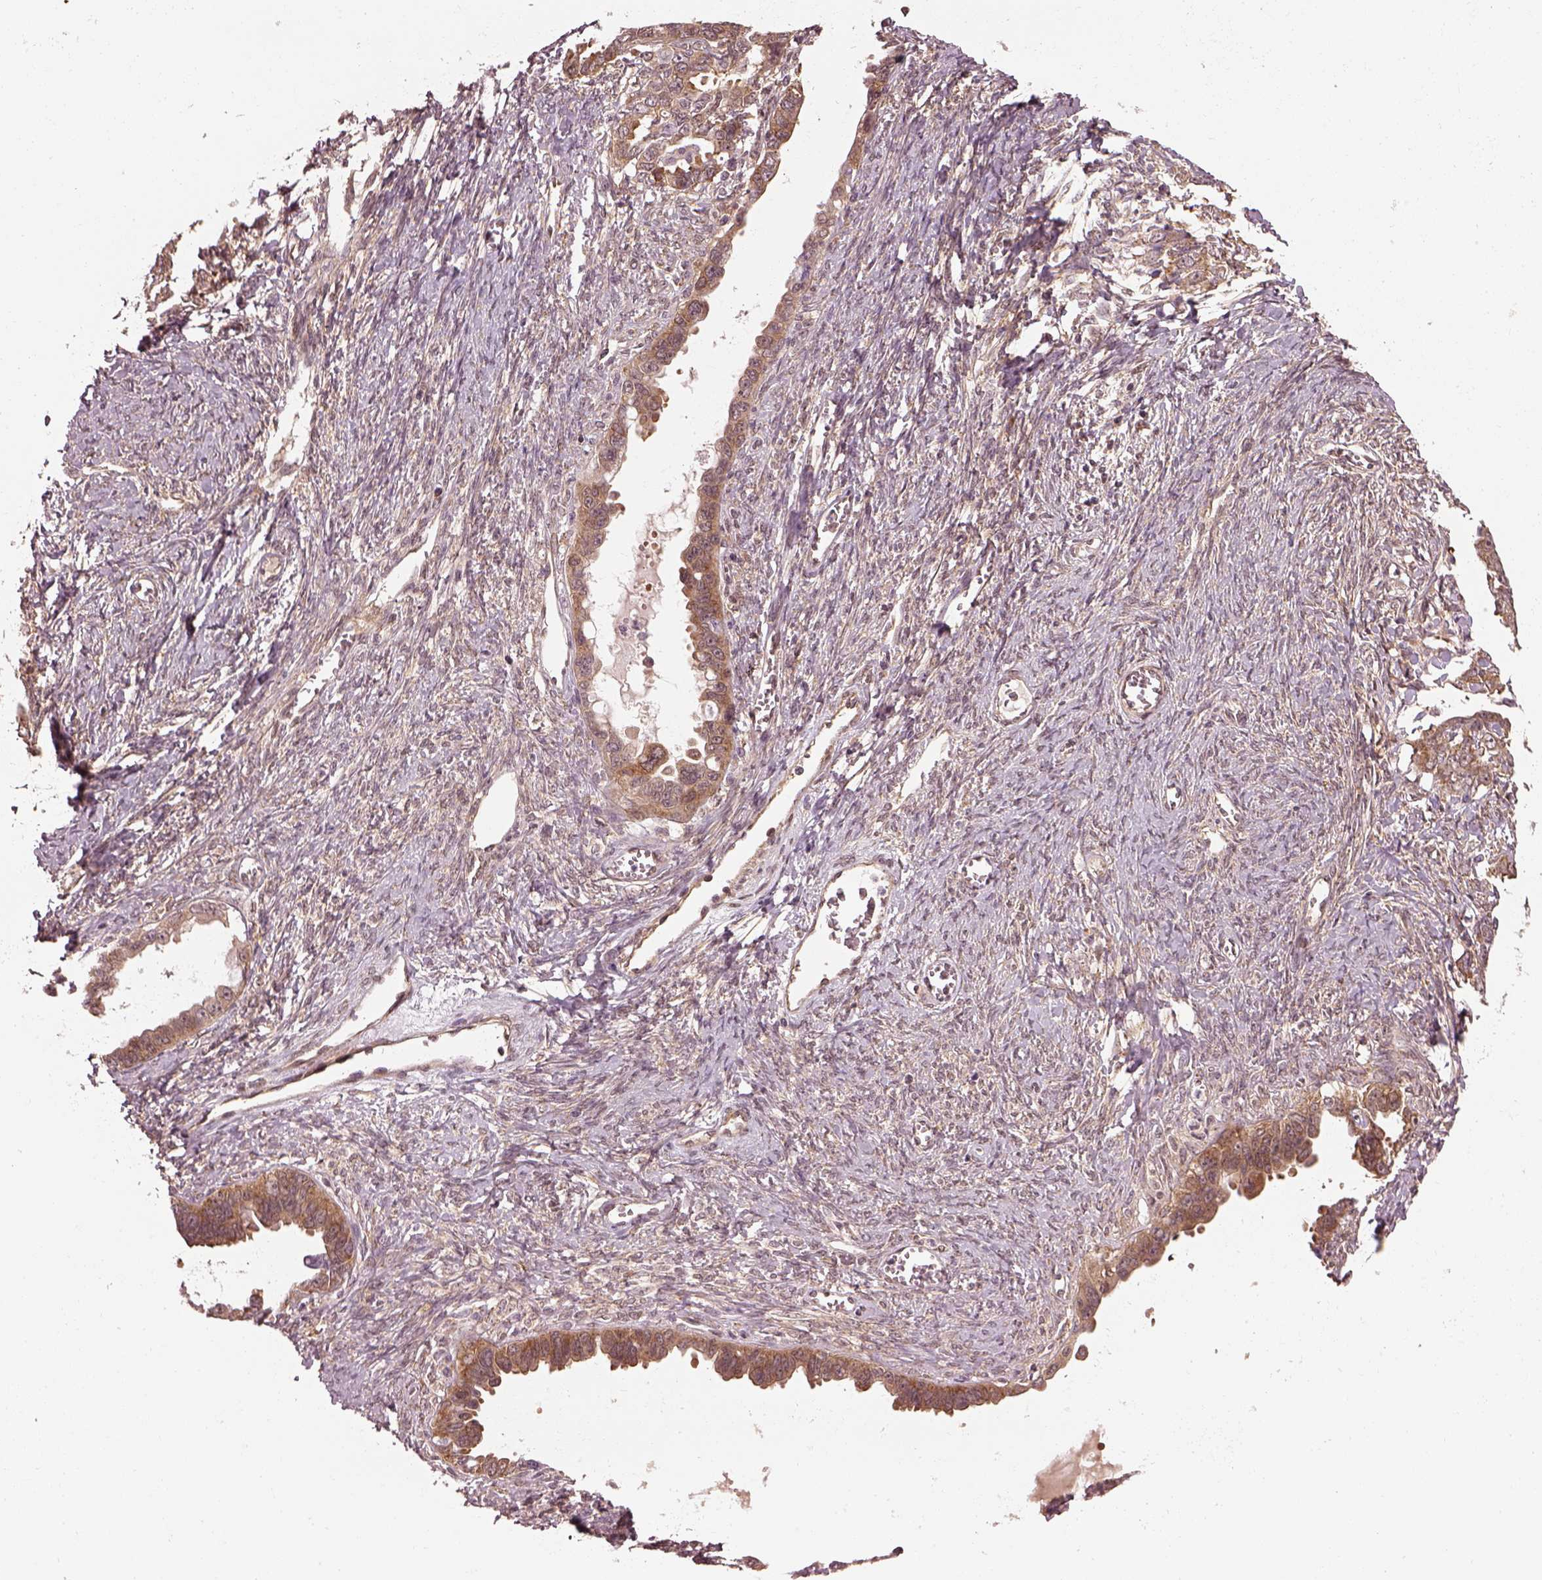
{"staining": {"intensity": "moderate", "quantity": ">75%", "location": "cytoplasmic/membranous"}, "tissue": "ovarian cancer", "cell_type": "Tumor cells", "image_type": "cancer", "snomed": [{"axis": "morphology", "description": "Cystadenocarcinoma, serous, NOS"}, {"axis": "topography", "description": "Ovary"}], "caption": "Protein staining exhibits moderate cytoplasmic/membranous staining in approximately >75% of tumor cells in ovarian cancer (serous cystadenocarcinoma).", "gene": "LSM14A", "patient": {"sex": "female", "age": 69}}